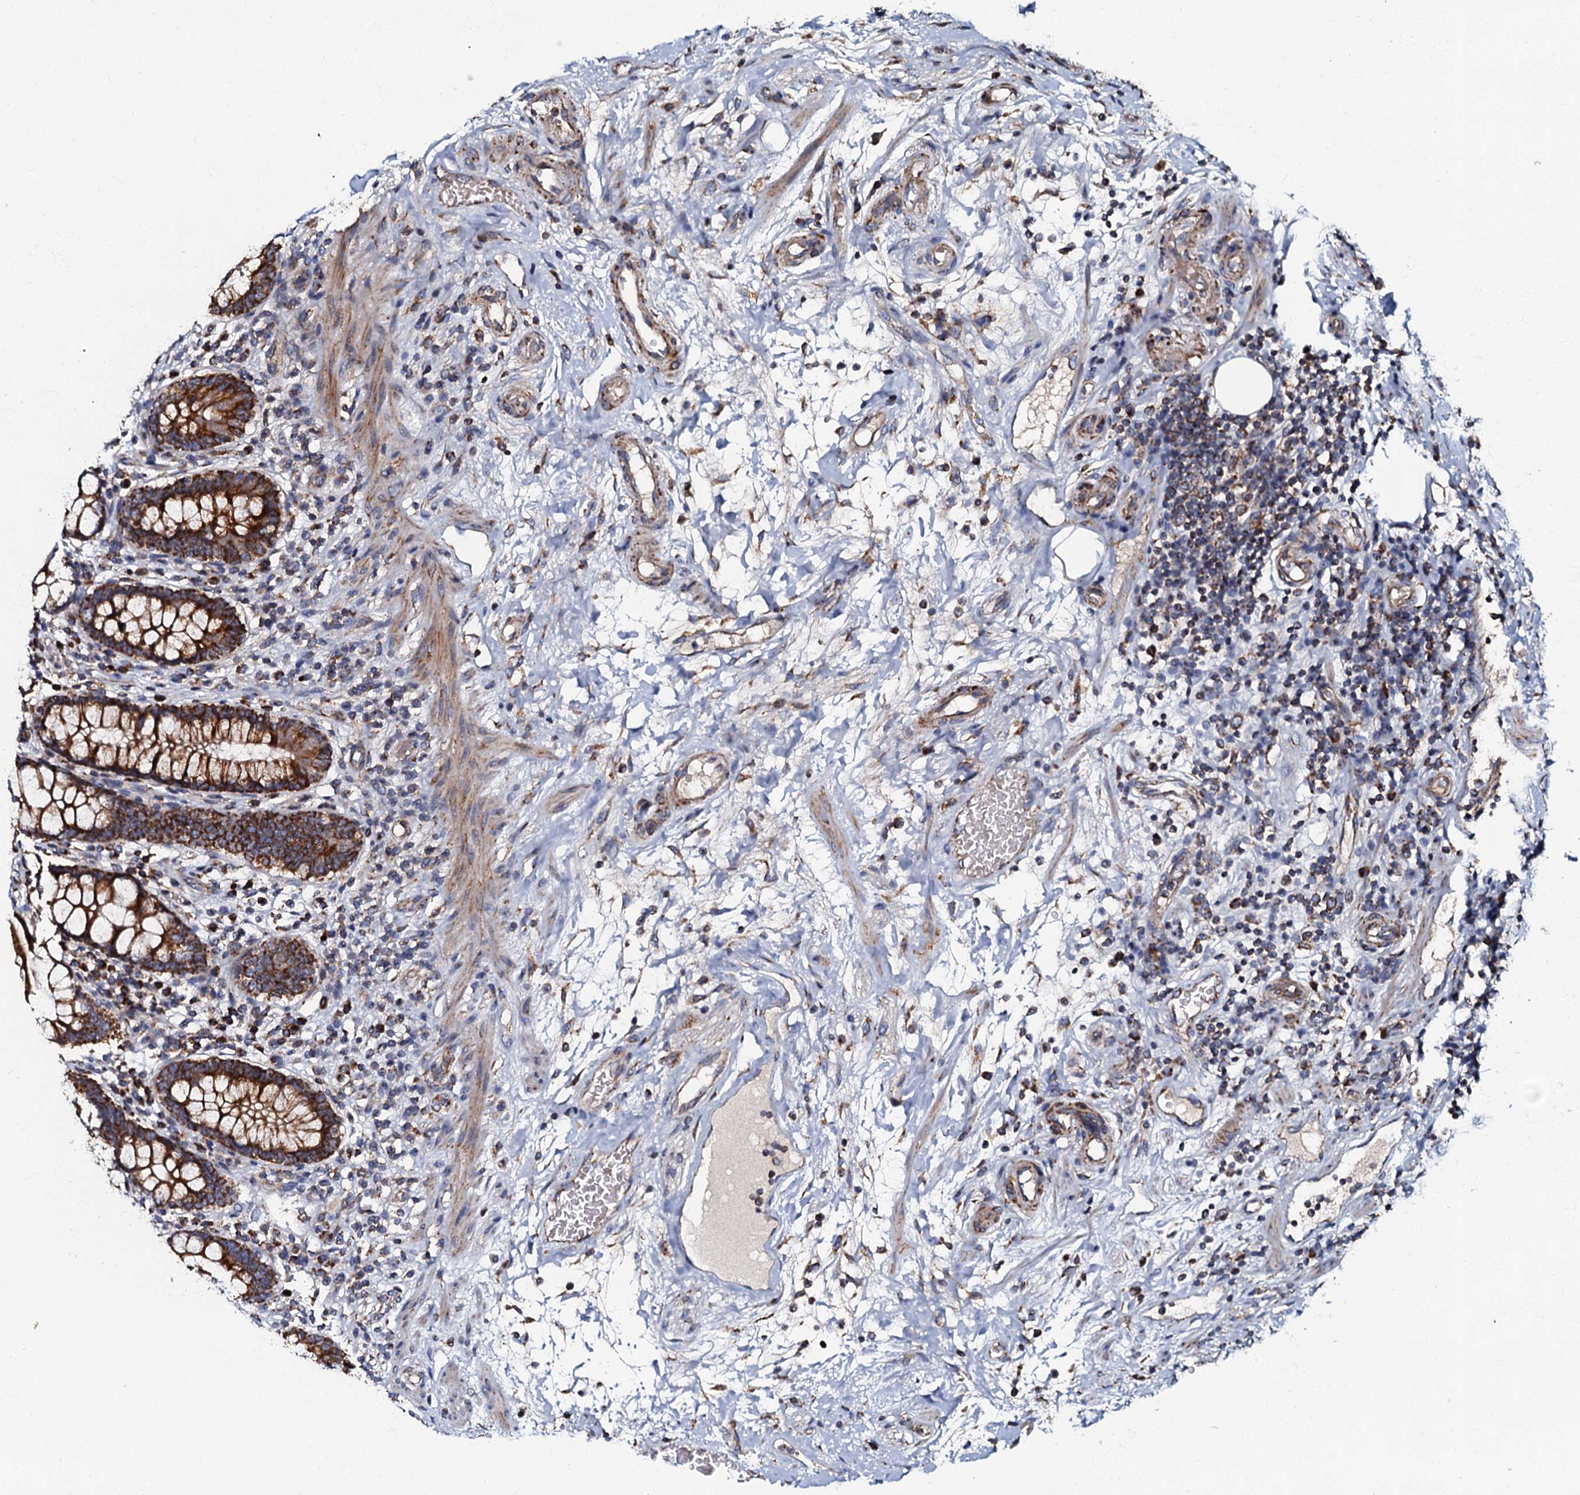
{"staining": {"intensity": "moderate", "quantity": ">75%", "location": "cytoplasmic/membranous"}, "tissue": "colon", "cell_type": "Endothelial cells", "image_type": "normal", "snomed": [{"axis": "morphology", "description": "Normal tissue, NOS"}, {"axis": "topography", "description": "Colon"}], "caption": "This micrograph displays IHC staining of benign human colon, with medium moderate cytoplasmic/membranous positivity in approximately >75% of endothelial cells.", "gene": "NDUFA12", "patient": {"sex": "female", "age": 79}}